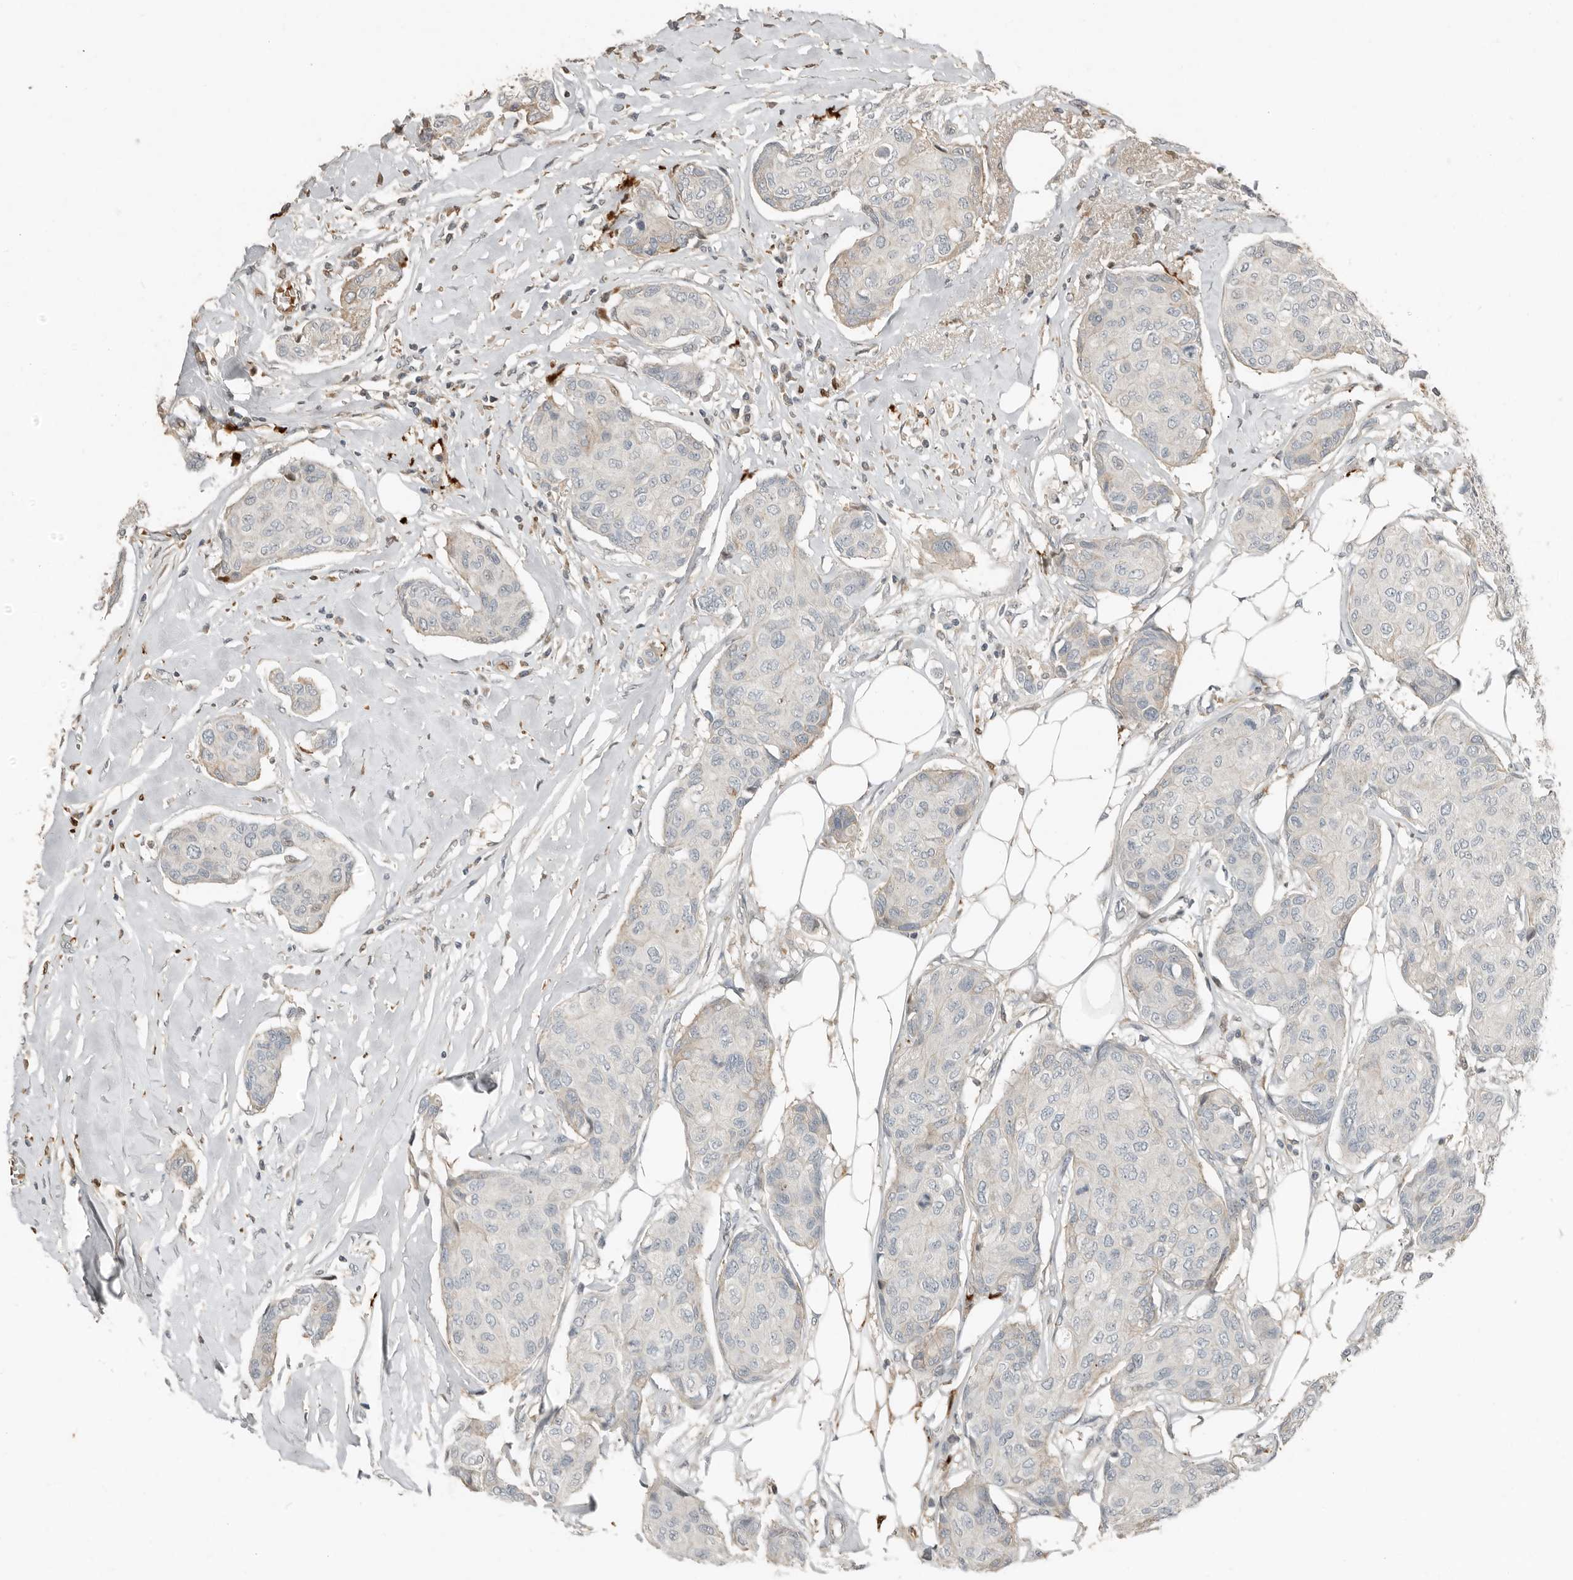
{"staining": {"intensity": "weak", "quantity": "<25%", "location": "cytoplasmic/membranous"}, "tissue": "breast cancer", "cell_type": "Tumor cells", "image_type": "cancer", "snomed": [{"axis": "morphology", "description": "Duct carcinoma"}, {"axis": "topography", "description": "Breast"}], "caption": "Immunohistochemical staining of human breast cancer (invasive ductal carcinoma) displays no significant staining in tumor cells.", "gene": "KLHL38", "patient": {"sex": "female", "age": 80}}